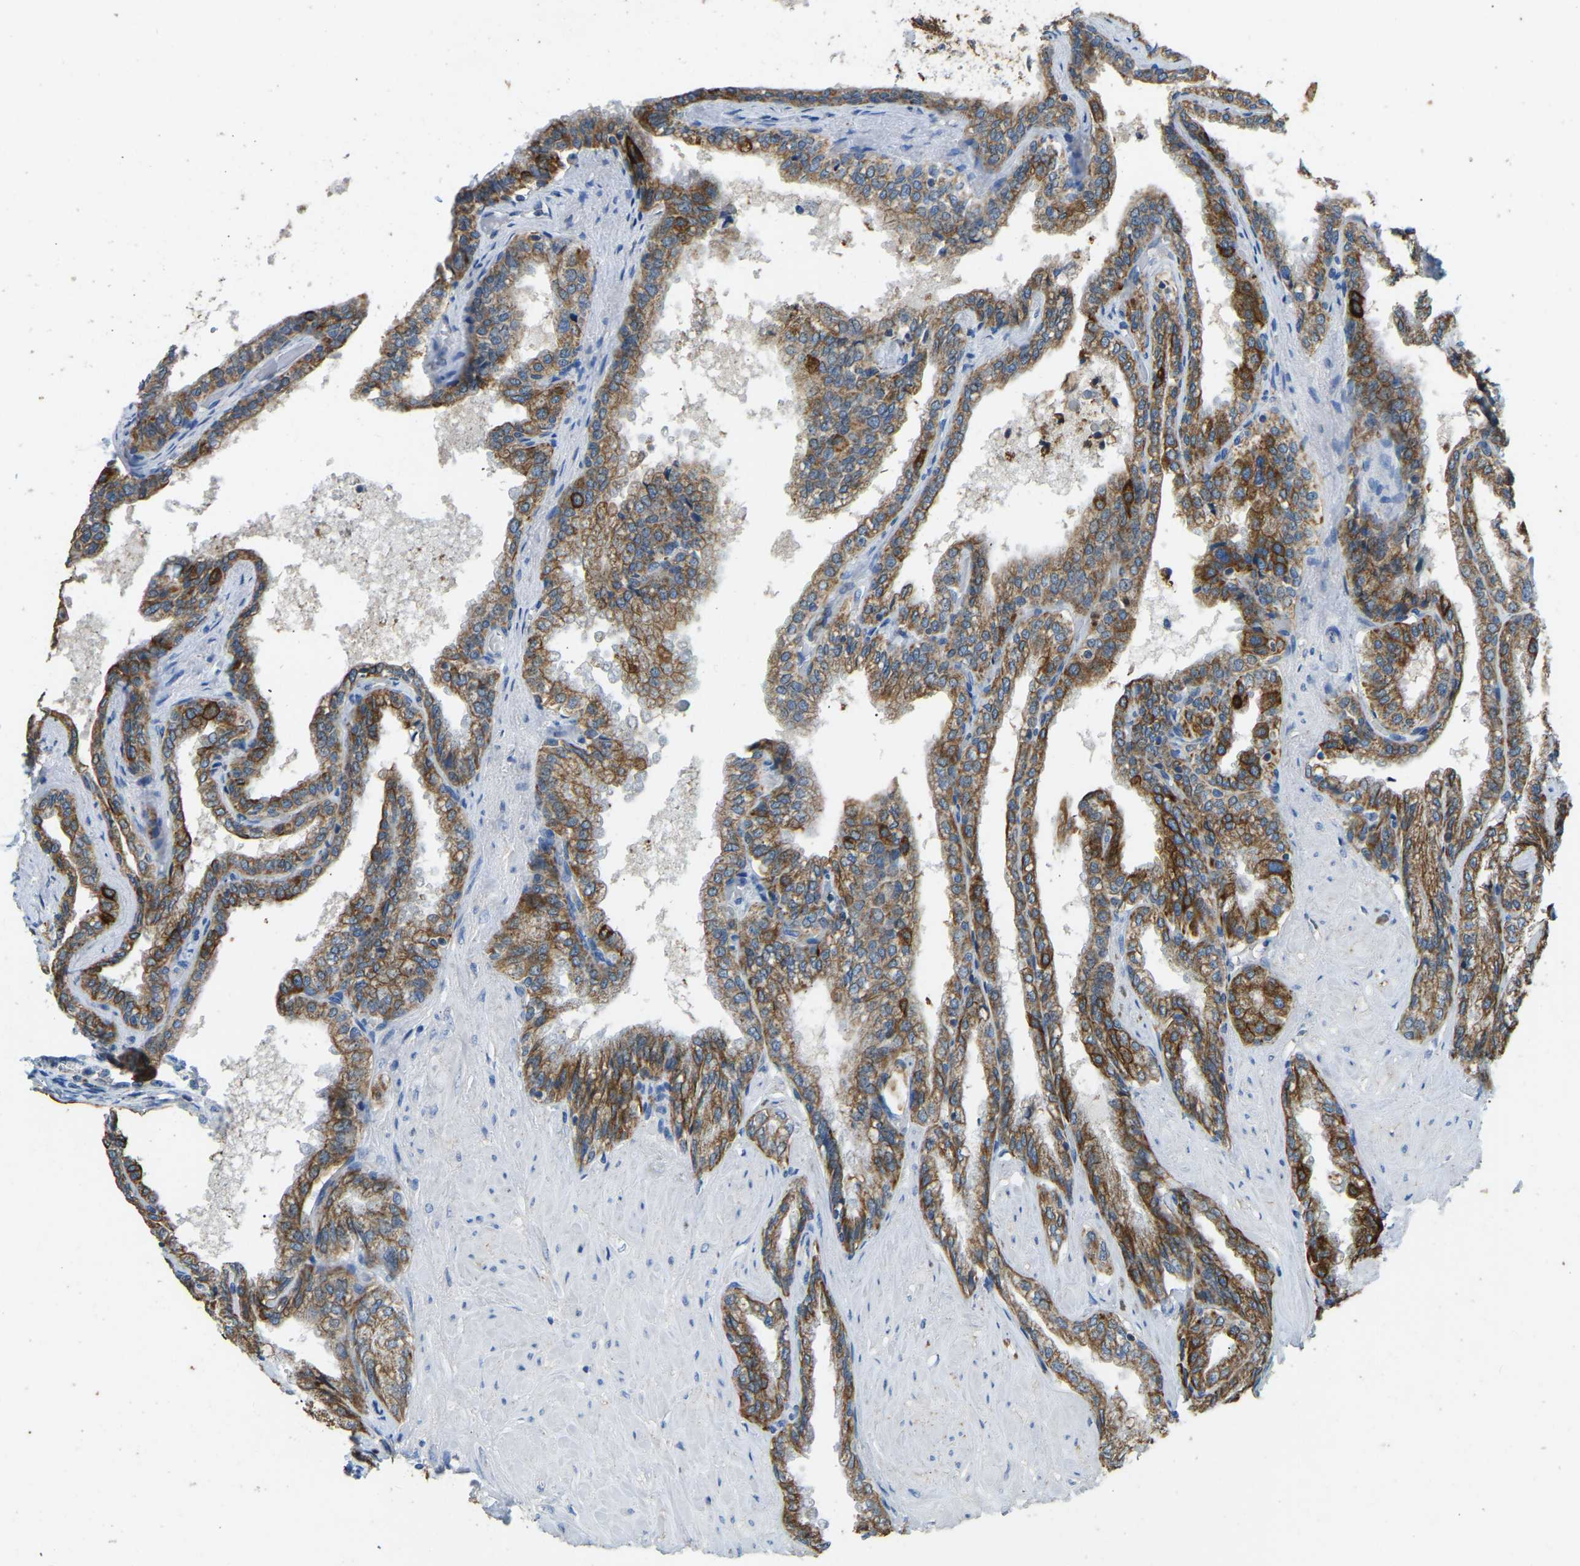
{"staining": {"intensity": "strong", "quantity": "25%-75%", "location": "cytoplasmic/membranous"}, "tissue": "seminal vesicle", "cell_type": "Glandular cells", "image_type": "normal", "snomed": [{"axis": "morphology", "description": "Normal tissue, NOS"}, {"axis": "topography", "description": "Seminal veicle"}], "caption": "Immunohistochemistry (IHC) (DAB) staining of benign human seminal vesicle exhibits strong cytoplasmic/membranous protein staining in about 25%-75% of glandular cells.", "gene": "ZNF200", "patient": {"sex": "male", "age": 46}}